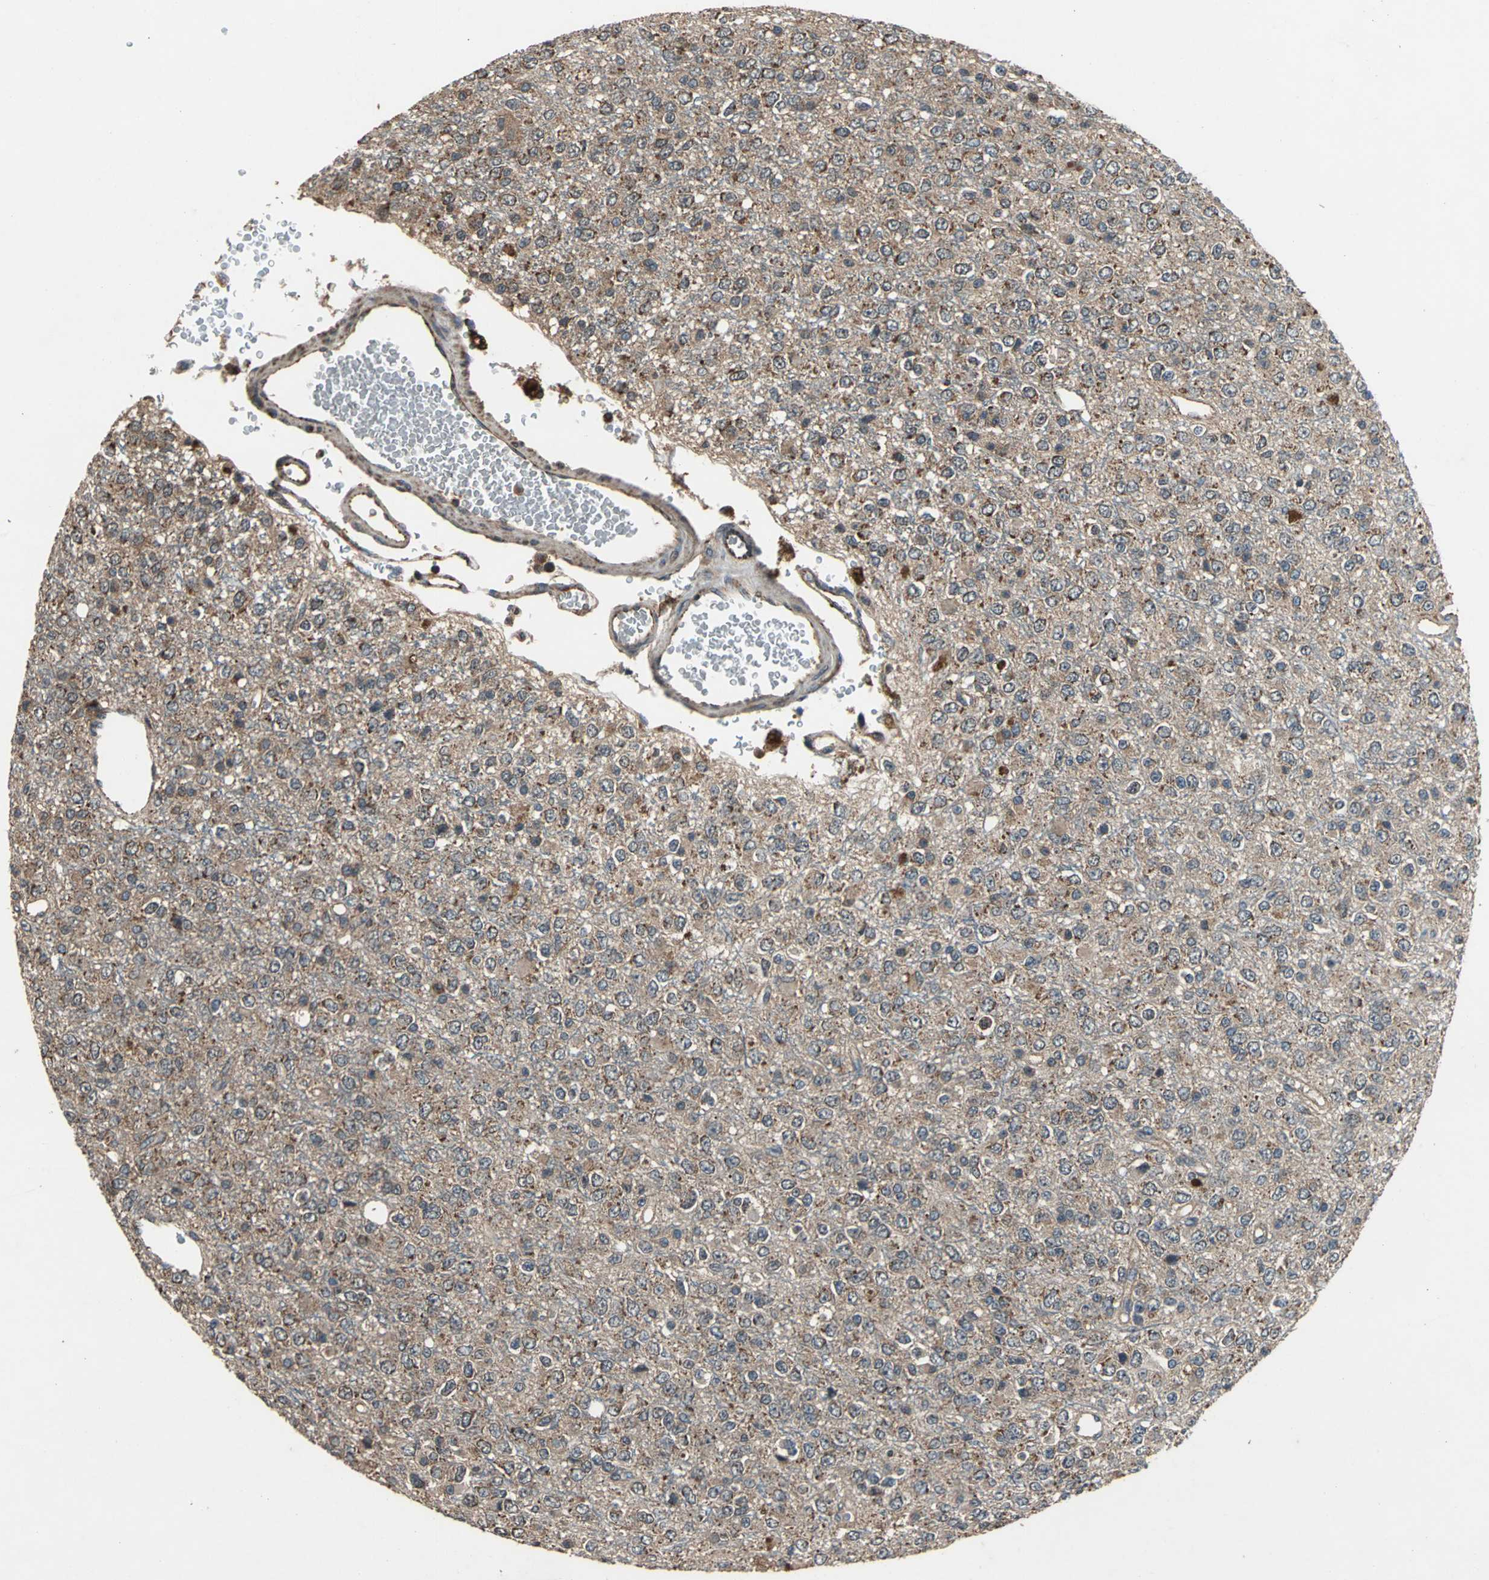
{"staining": {"intensity": "strong", "quantity": ">75%", "location": "cytoplasmic/membranous"}, "tissue": "glioma", "cell_type": "Tumor cells", "image_type": "cancer", "snomed": [{"axis": "morphology", "description": "Glioma, malignant, High grade"}, {"axis": "topography", "description": "pancreas cauda"}], "caption": "Immunohistochemistry (DAB) staining of high-grade glioma (malignant) reveals strong cytoplasmic/membranous protein positivity in approximately >75% of tumor cells.", "gene": "ZNF608", "patient": {"sex": "male", "age": 60}}